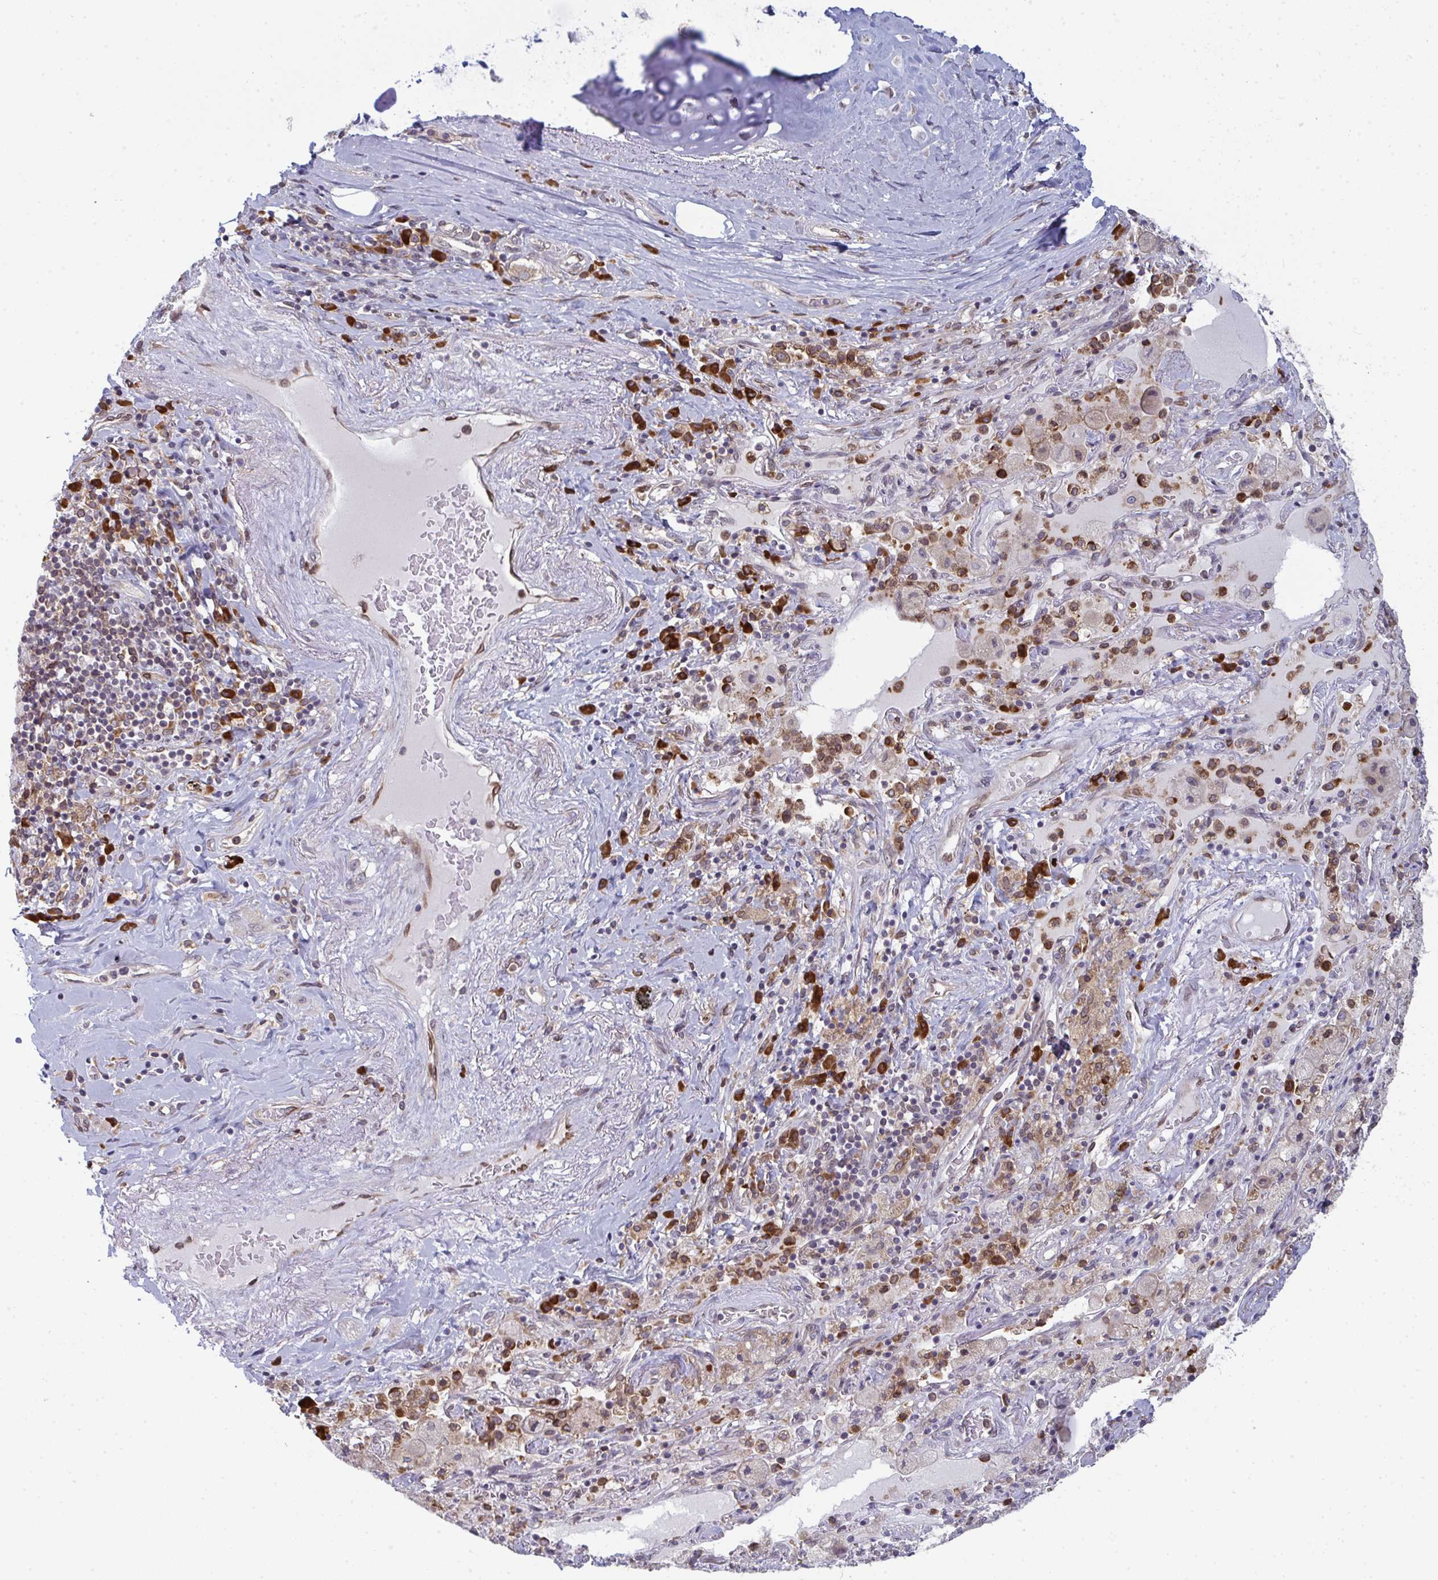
{"staining": {"intensity": "negative", "quantity": "none", "location": "none"}, "tissue": "adipose tissue", "cell_type": "Adipocytes", "image_type": "normal", "snomed": [{"axis": "morphology", "description": "Normal tissue, NOS"}, {"axis": "topography", "description": "Cartilage tissue"}, {"axis": "topography", "description": "Bronchus"}], "caption": "Human adipose tissue stained for a protein using immunohistochemistry displays no expression in adipocytes.", "gene": "LYSMD4", "patient": {"sex": "male", "age": 64}}